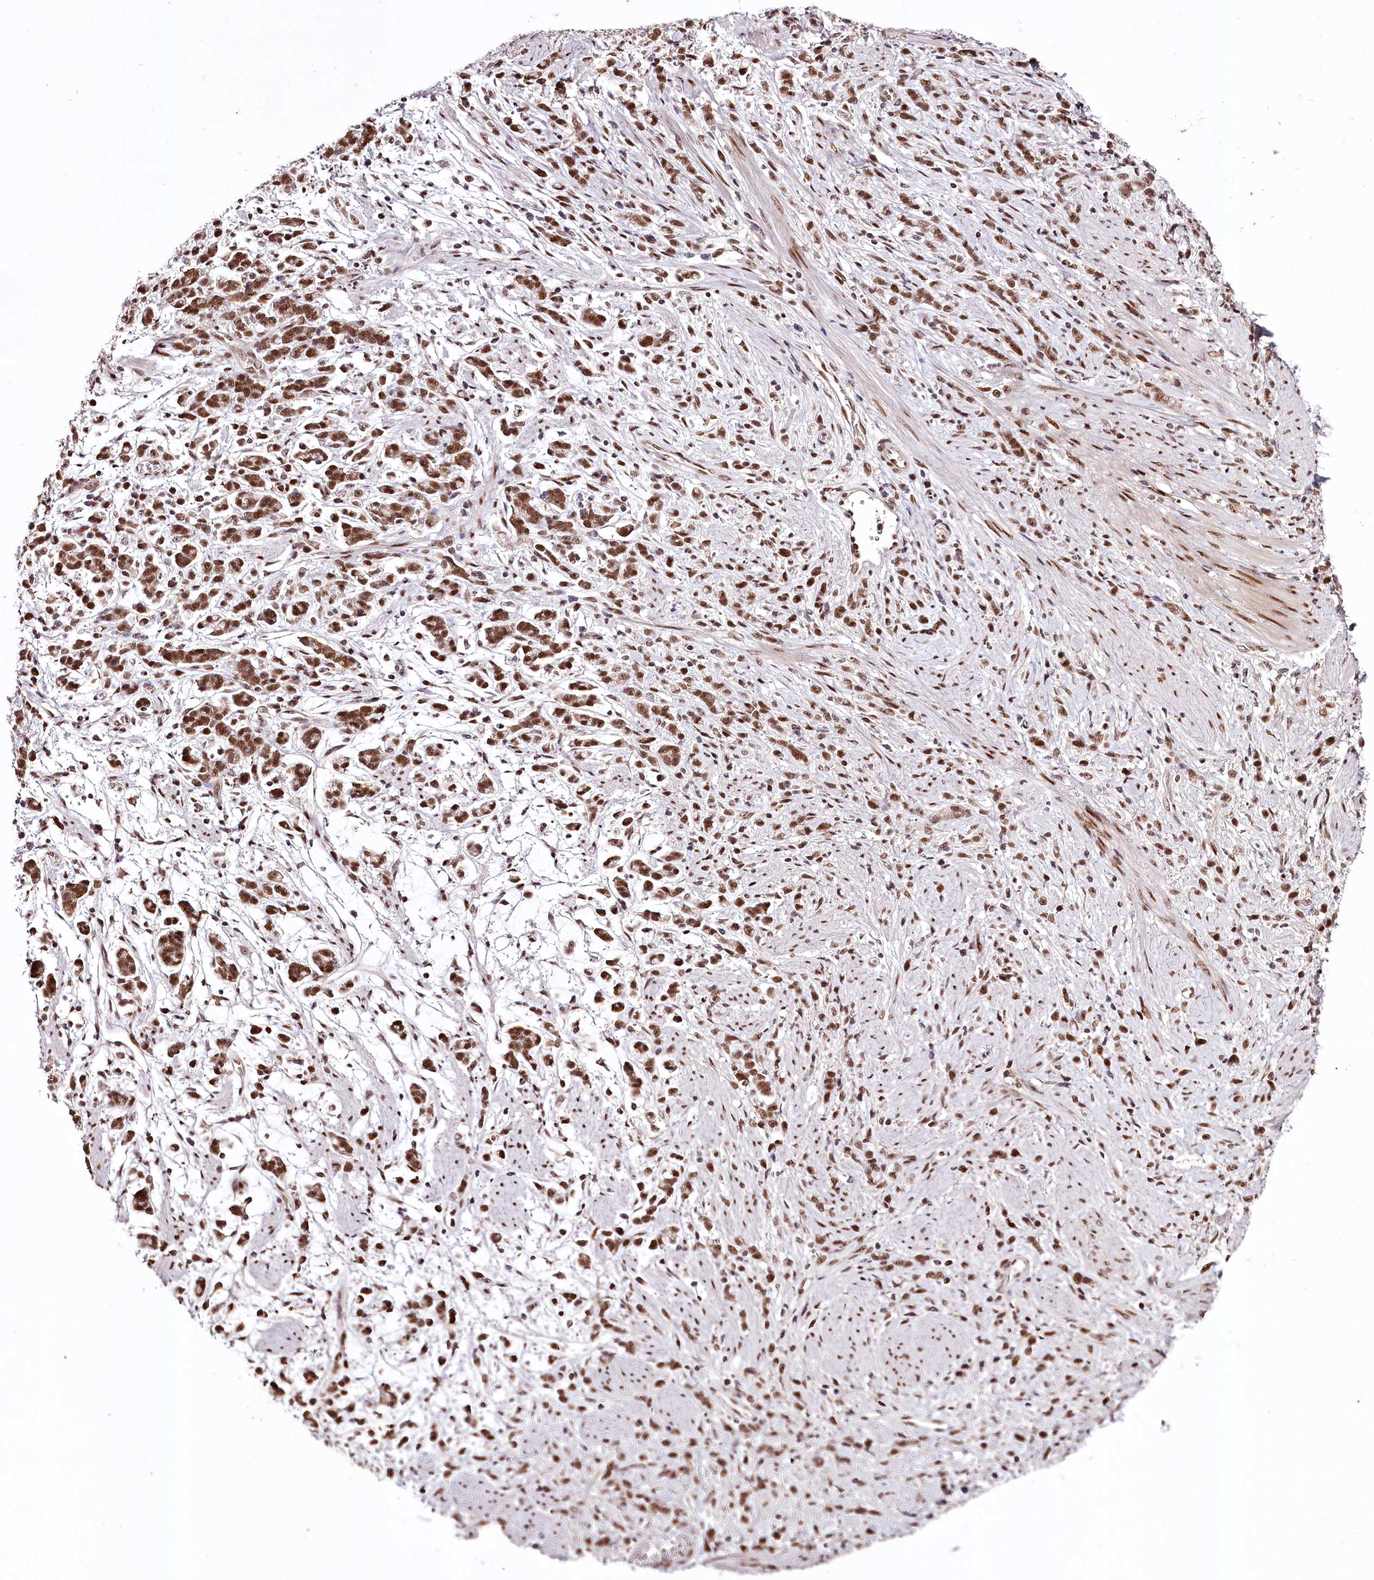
{"staining": {"intensity": "strong", "quantity": ">75%", "location": "cytoplasmic/membranous,nuclear"}, "tissue": "stomach cancer", "cell_type": "Tumor cells", "image_type": "cancer", "snomed": [{"axis": "morphology", "description": "Adenocarcinoma, NOS"}, {"axis": "topography", "description": "Stomach"}], "caption": "Tumor cells reveal high levels of strong cytoplasmic/membranous and nuclear expression in approximately >75% of cells in adenocarcinoma (stomach).", "gene": "TTC33", "patient": {"sex": "female", "age": 60}}